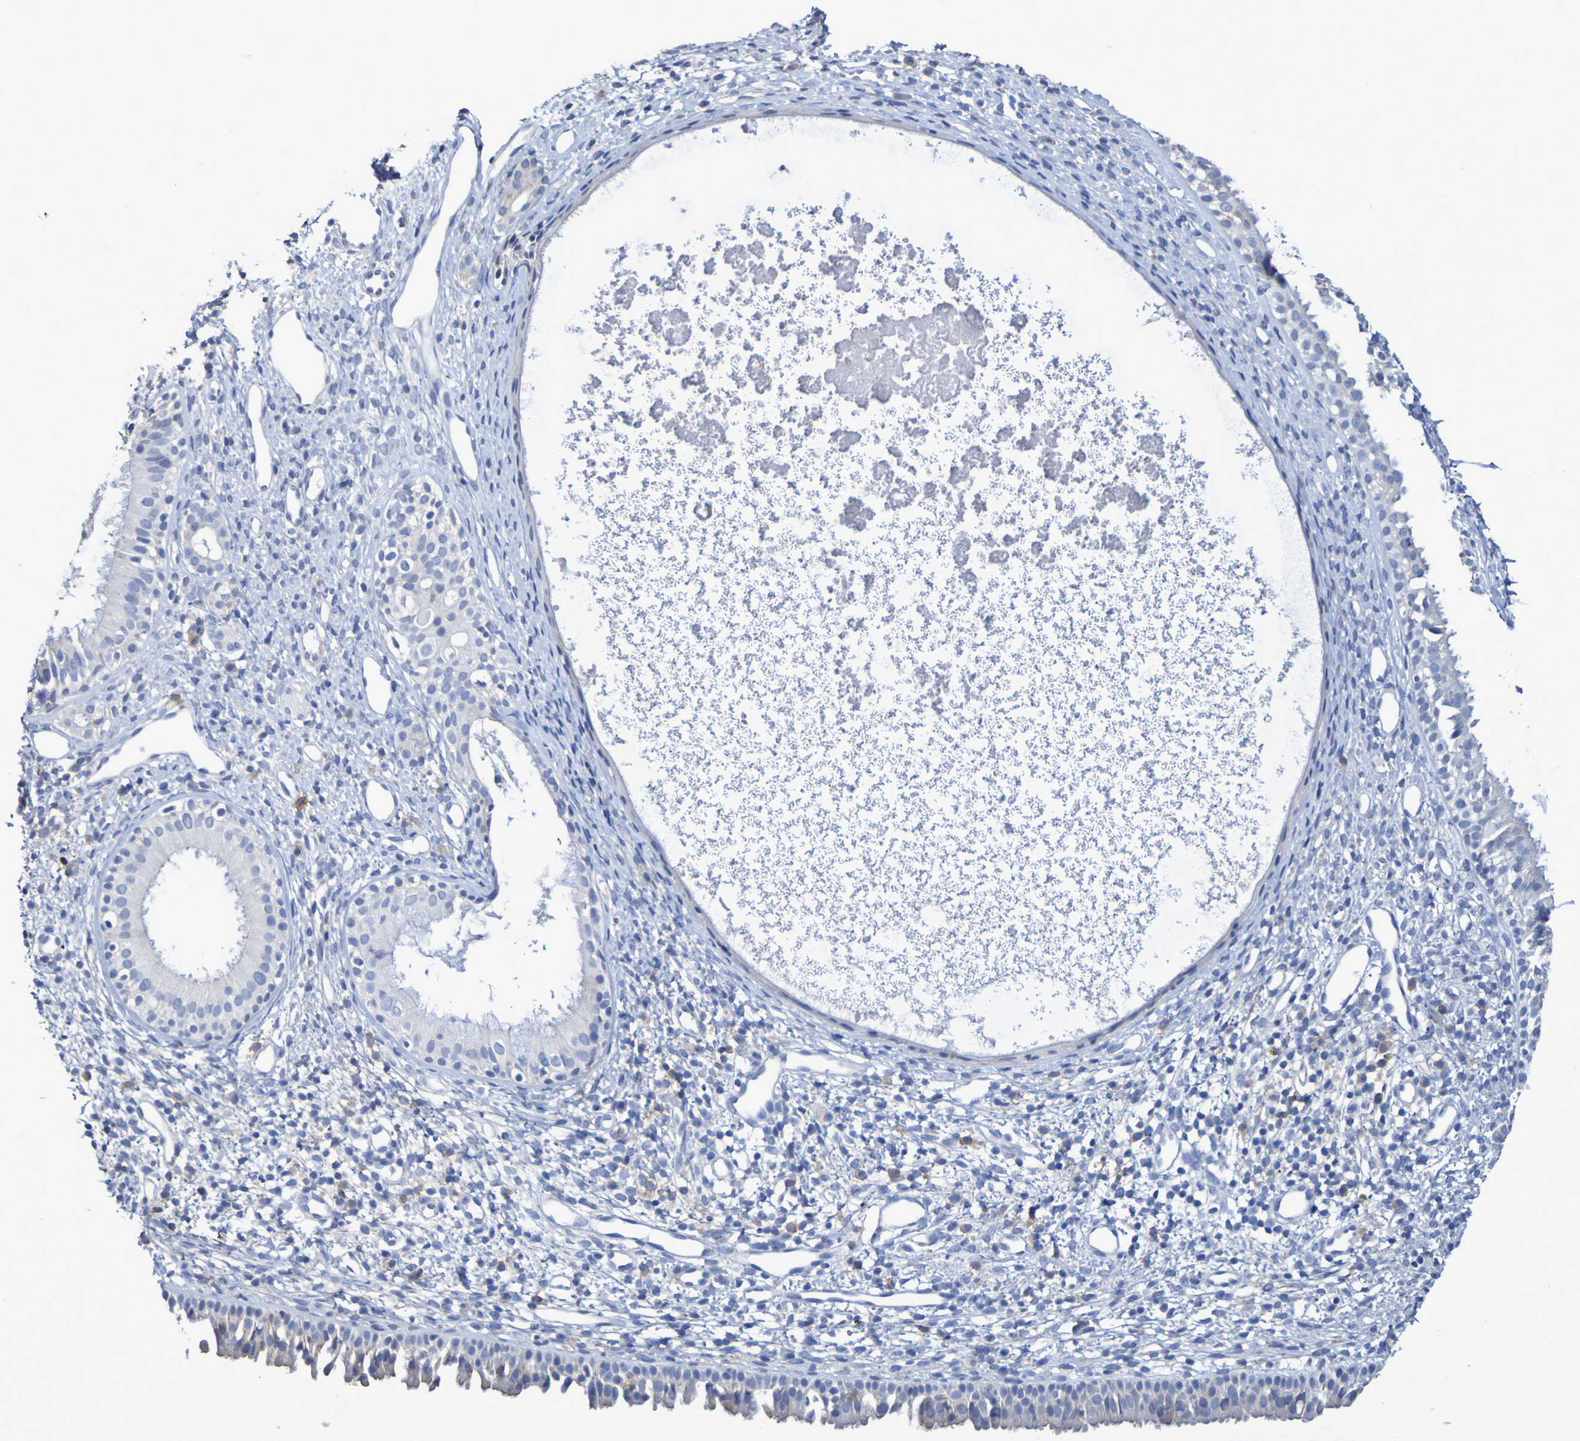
{"staining": {"intensity": "negative", "quantity": "none", "location": "none"}, "tissue": "nasopharynx", "cell_type": "Respiratory epithelial cells", "image_type": "normal", "snomed": [{"axis": "morphology", "description": "Normal tissue, NOS"}, {"axis": "topography", "description": "Nasopharynx"}], "caption": "Immunohistochemical staining of benign nasopharynx exhibits no significant positivity in respiratory epithelial cells.", "gene": "SLC3A2", "patient": {"sex": "male", "age": 22}}